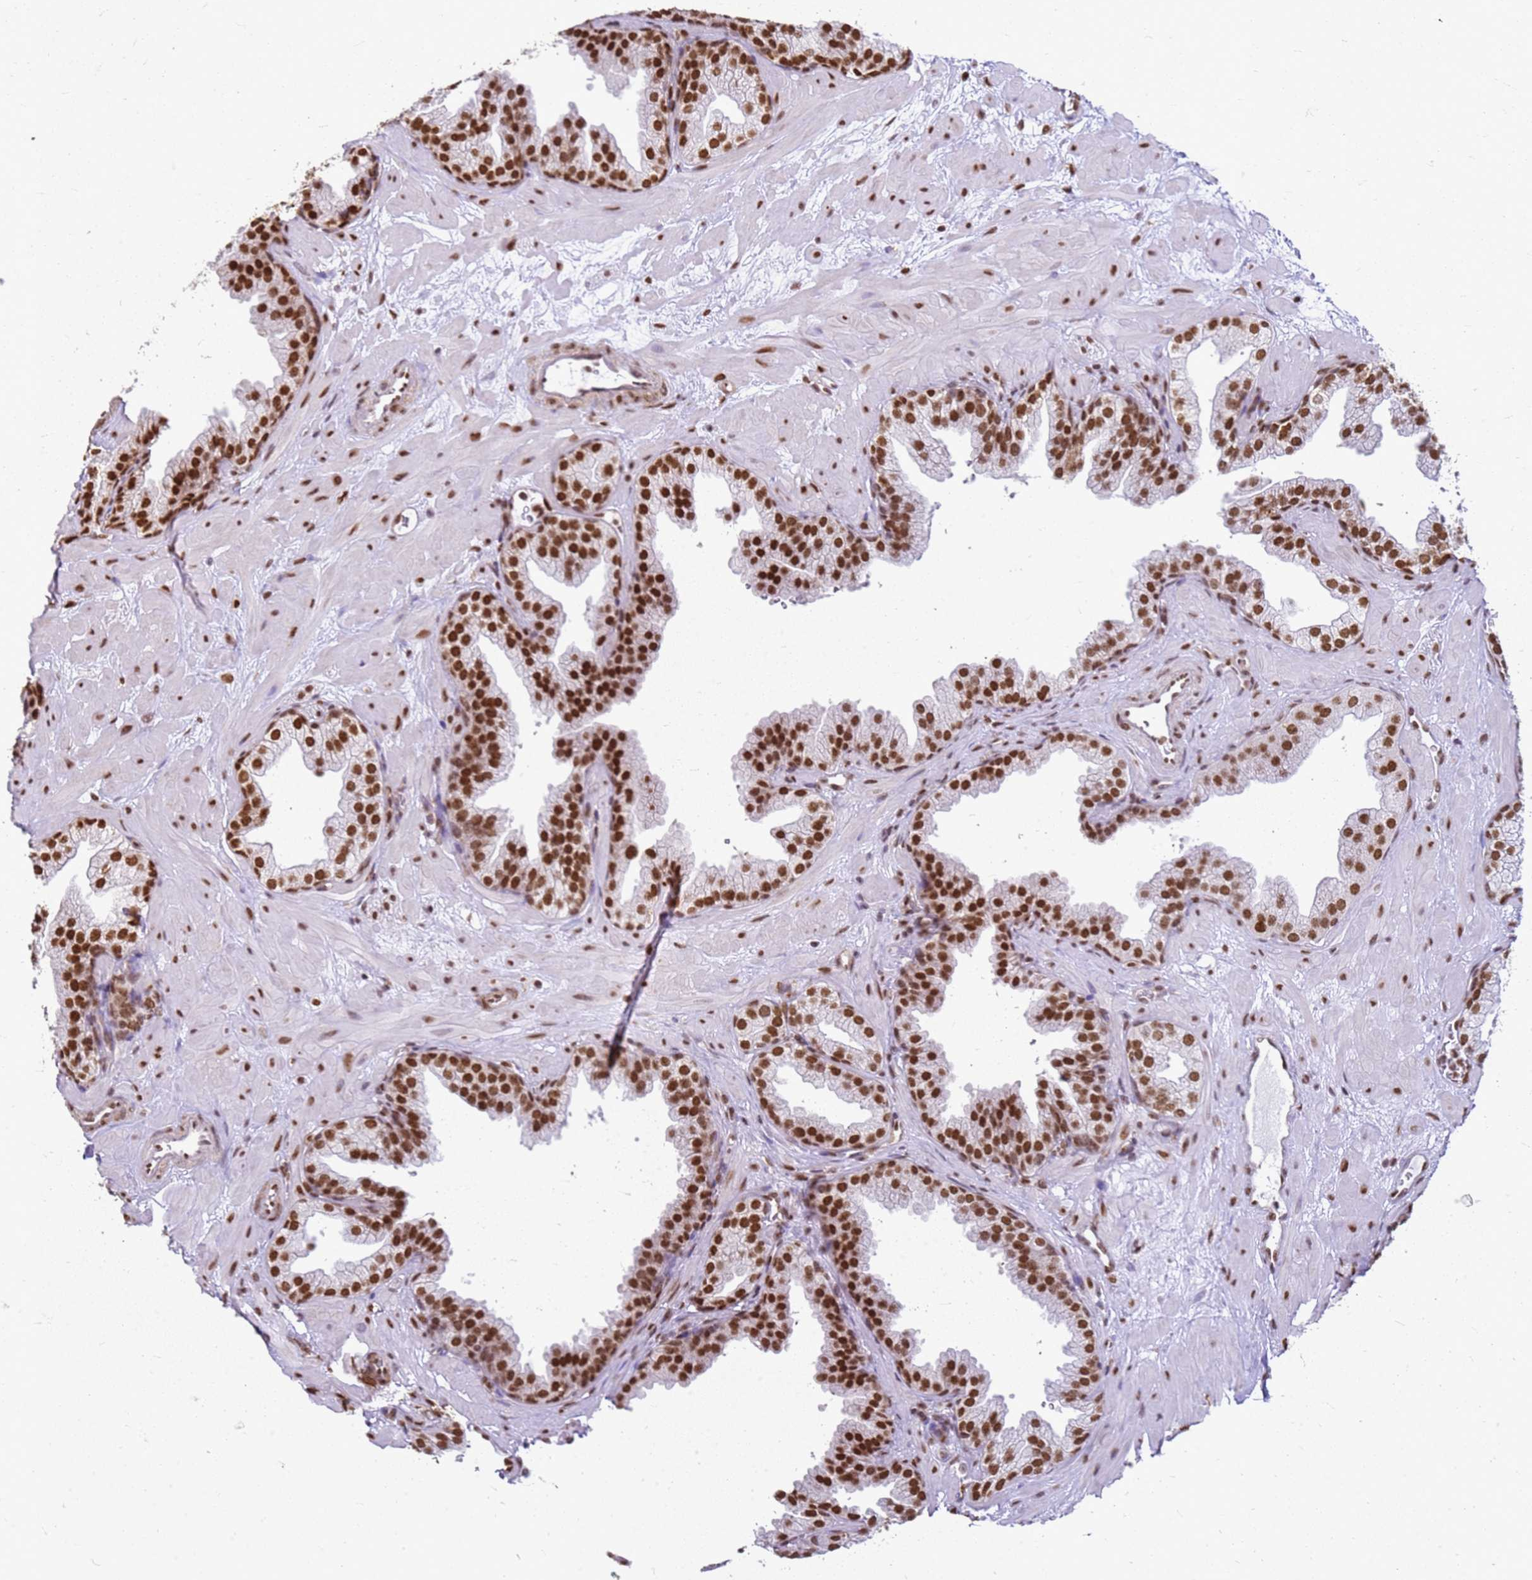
{"staining": {"intensity": "strong", "quantity": ">75%", "location": "nuclear"}, "tissue": "prostate", "cell_type": "Glandular cells", "image_type": "normal", "snomed": [{"axis": "morphology", "description": "Normal tissue, NOS"}, {"axis": "topography", "description": "Prostate"}], "caption": "The photomicrograph exhibits a brown stain indicating the presence of a protein in the nuclear of glandular cells in prostate. The protein of interest is shown in brown color, while the nuclei are stained blue.", "gene": "APEX1", "patient": {"sex": "male", "age": 37}}